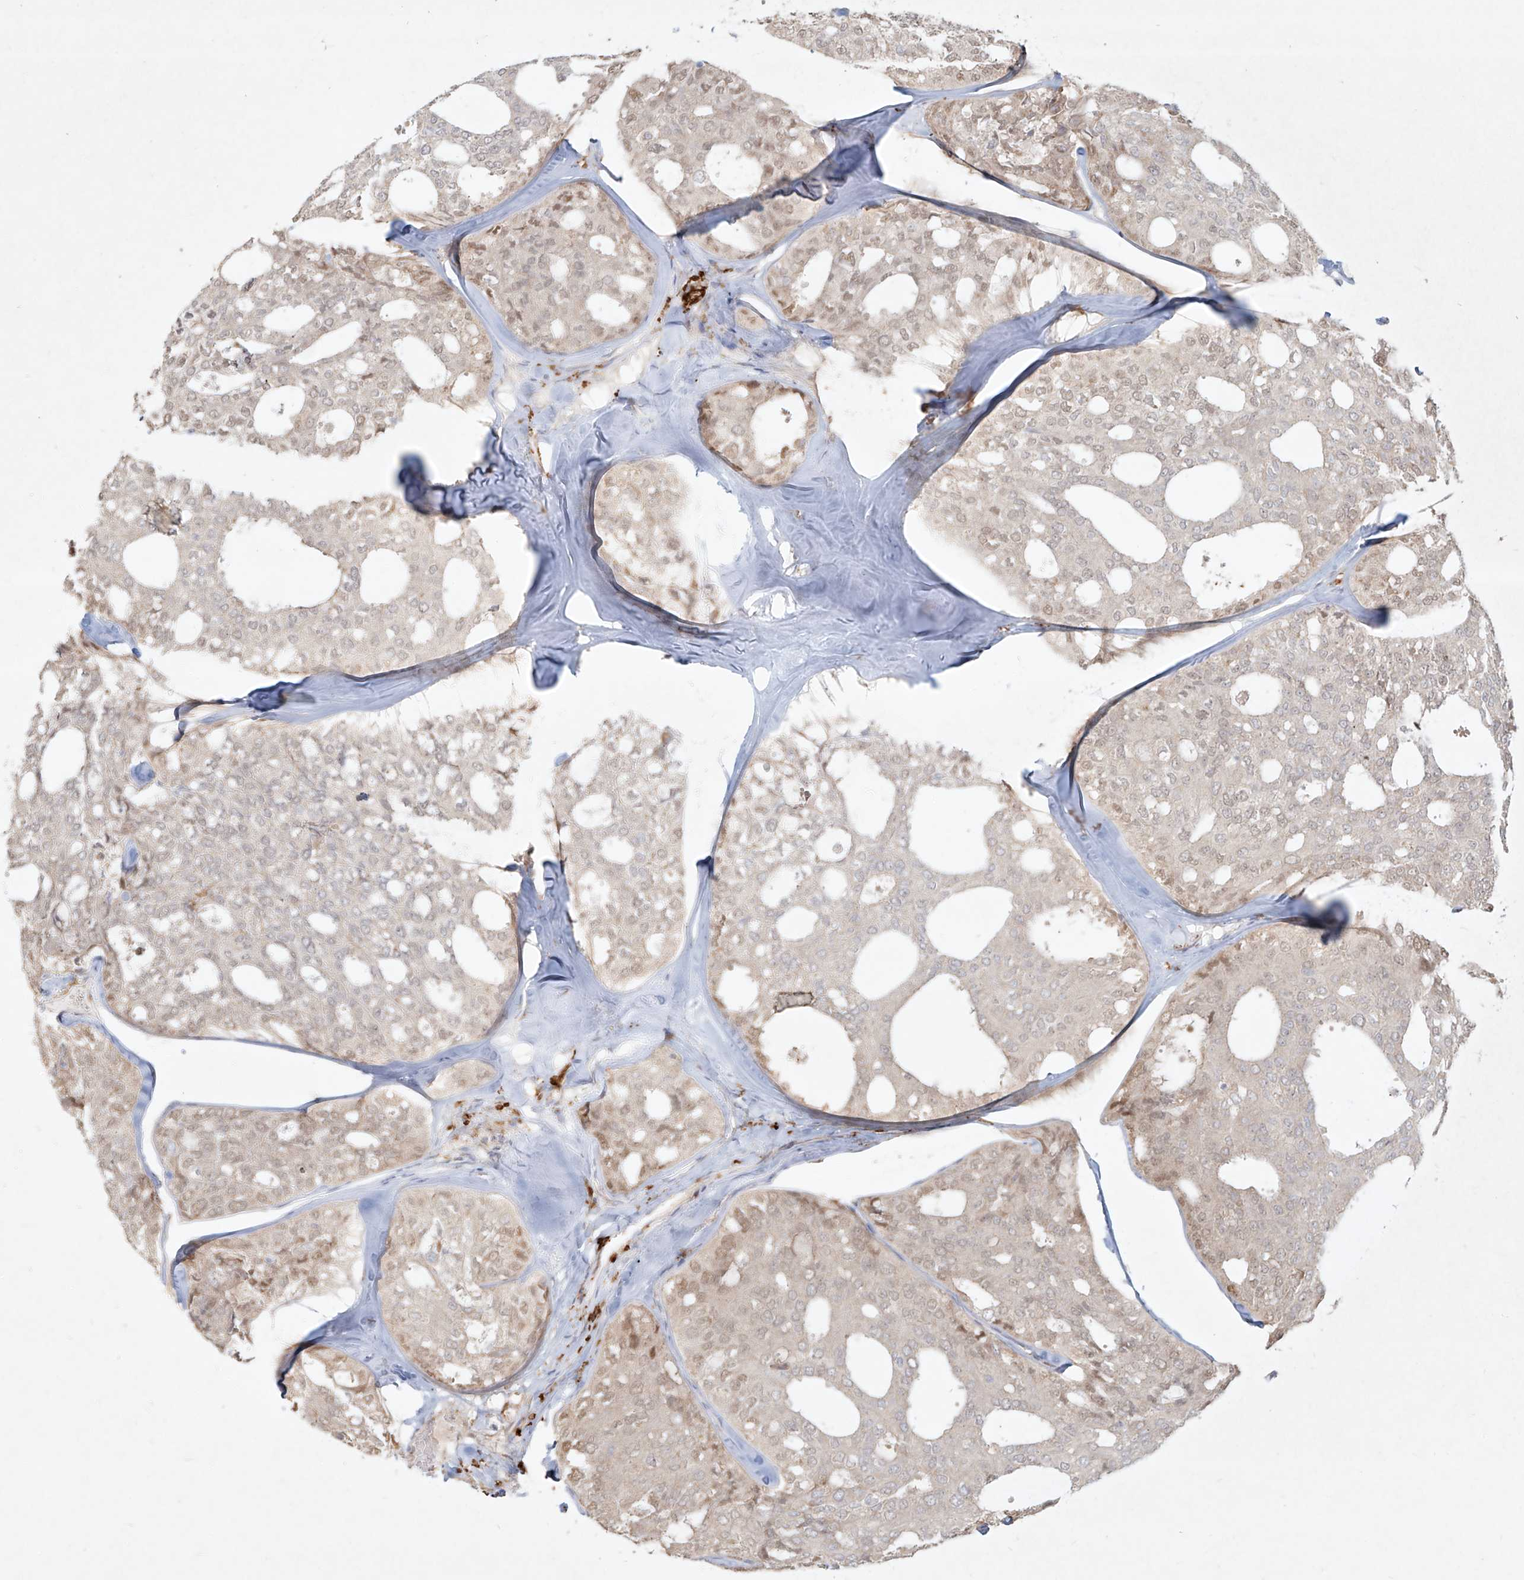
{"staining": {"intensity": "negative", "quantity": "none", "location": "none"}, "tissue": "thyroid cancer", "cell_type": "Tumor cells", "image_type": "cancer", "snomed": [{"axis": "morphology", "description": "Follicular adenoma carcinoma, NOS"}, {"axis": "topography", "description": "Thyroid gland"}], "caption": "An image of human thyroid follicular adenoma carcinoma is negative for staining in tumor cells.", "gene": "CD209", "patient": {"sex": "male", "age": 75}}